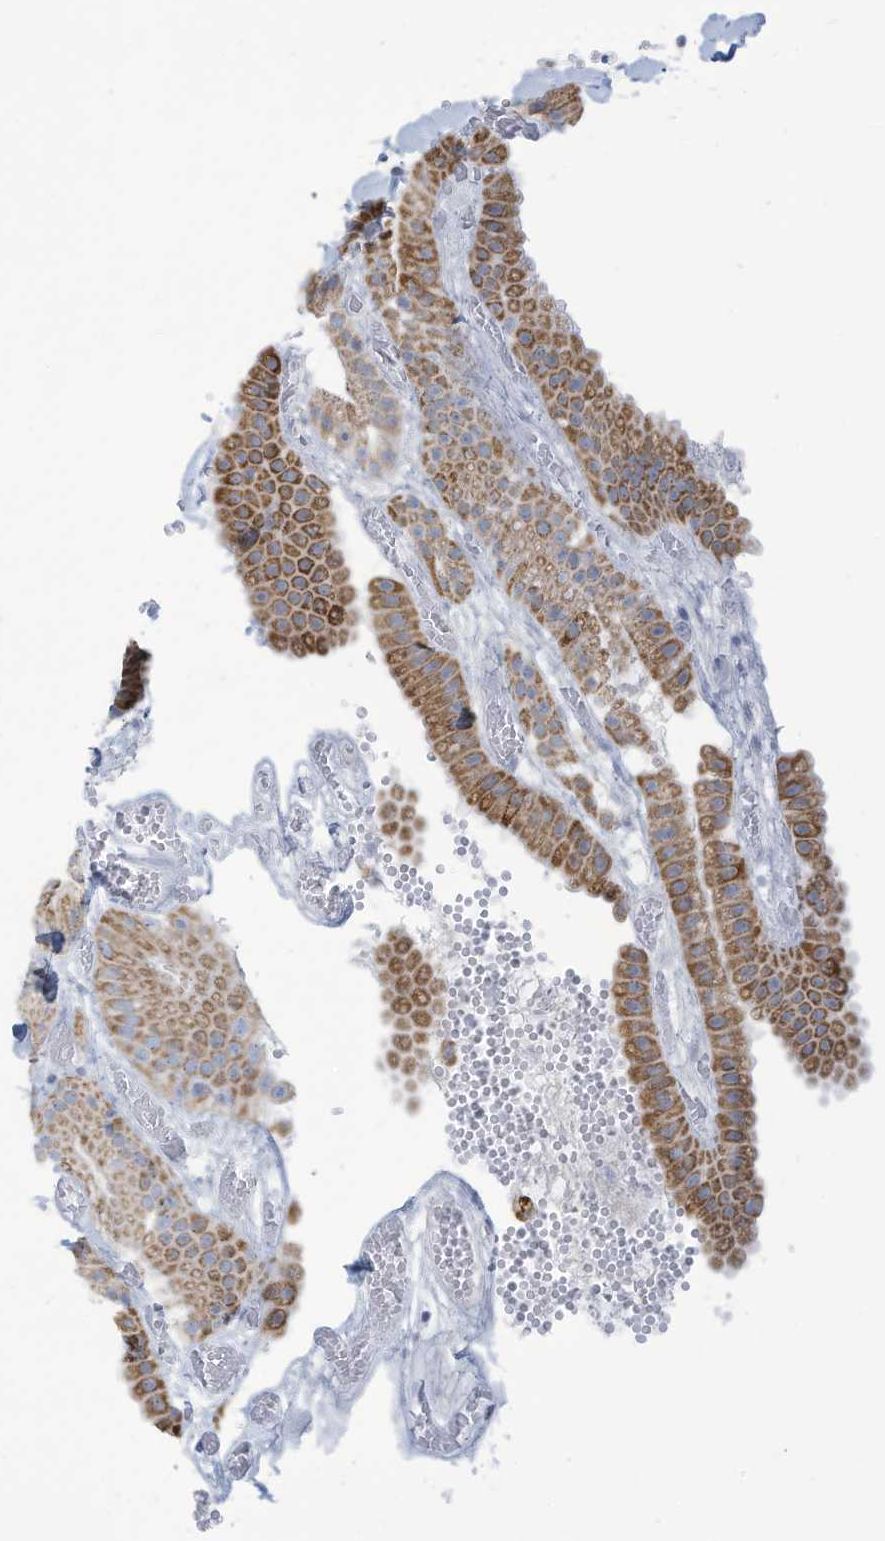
{"staining": {"intensity": "moderate", "quantity": "25%-75%", "location": "cytoplasmic/membranous"}, "tissue": "gallbladder", "cell_type": "Glandular cells", "image_type": "normal", "snomed": [{"axis": "morphology", "description": "Normal tissue, NOS"}, {"axis": "topography", "description": "Gallbladder"}], "caption": "Protein positivity by IHC demonstrates moderate cytoplasmic/membranous expression in about 25%-75% of glandular cells in benign gallbladder.", "gene": "NLN", "patient": {"sex": "female", "age": 64}}